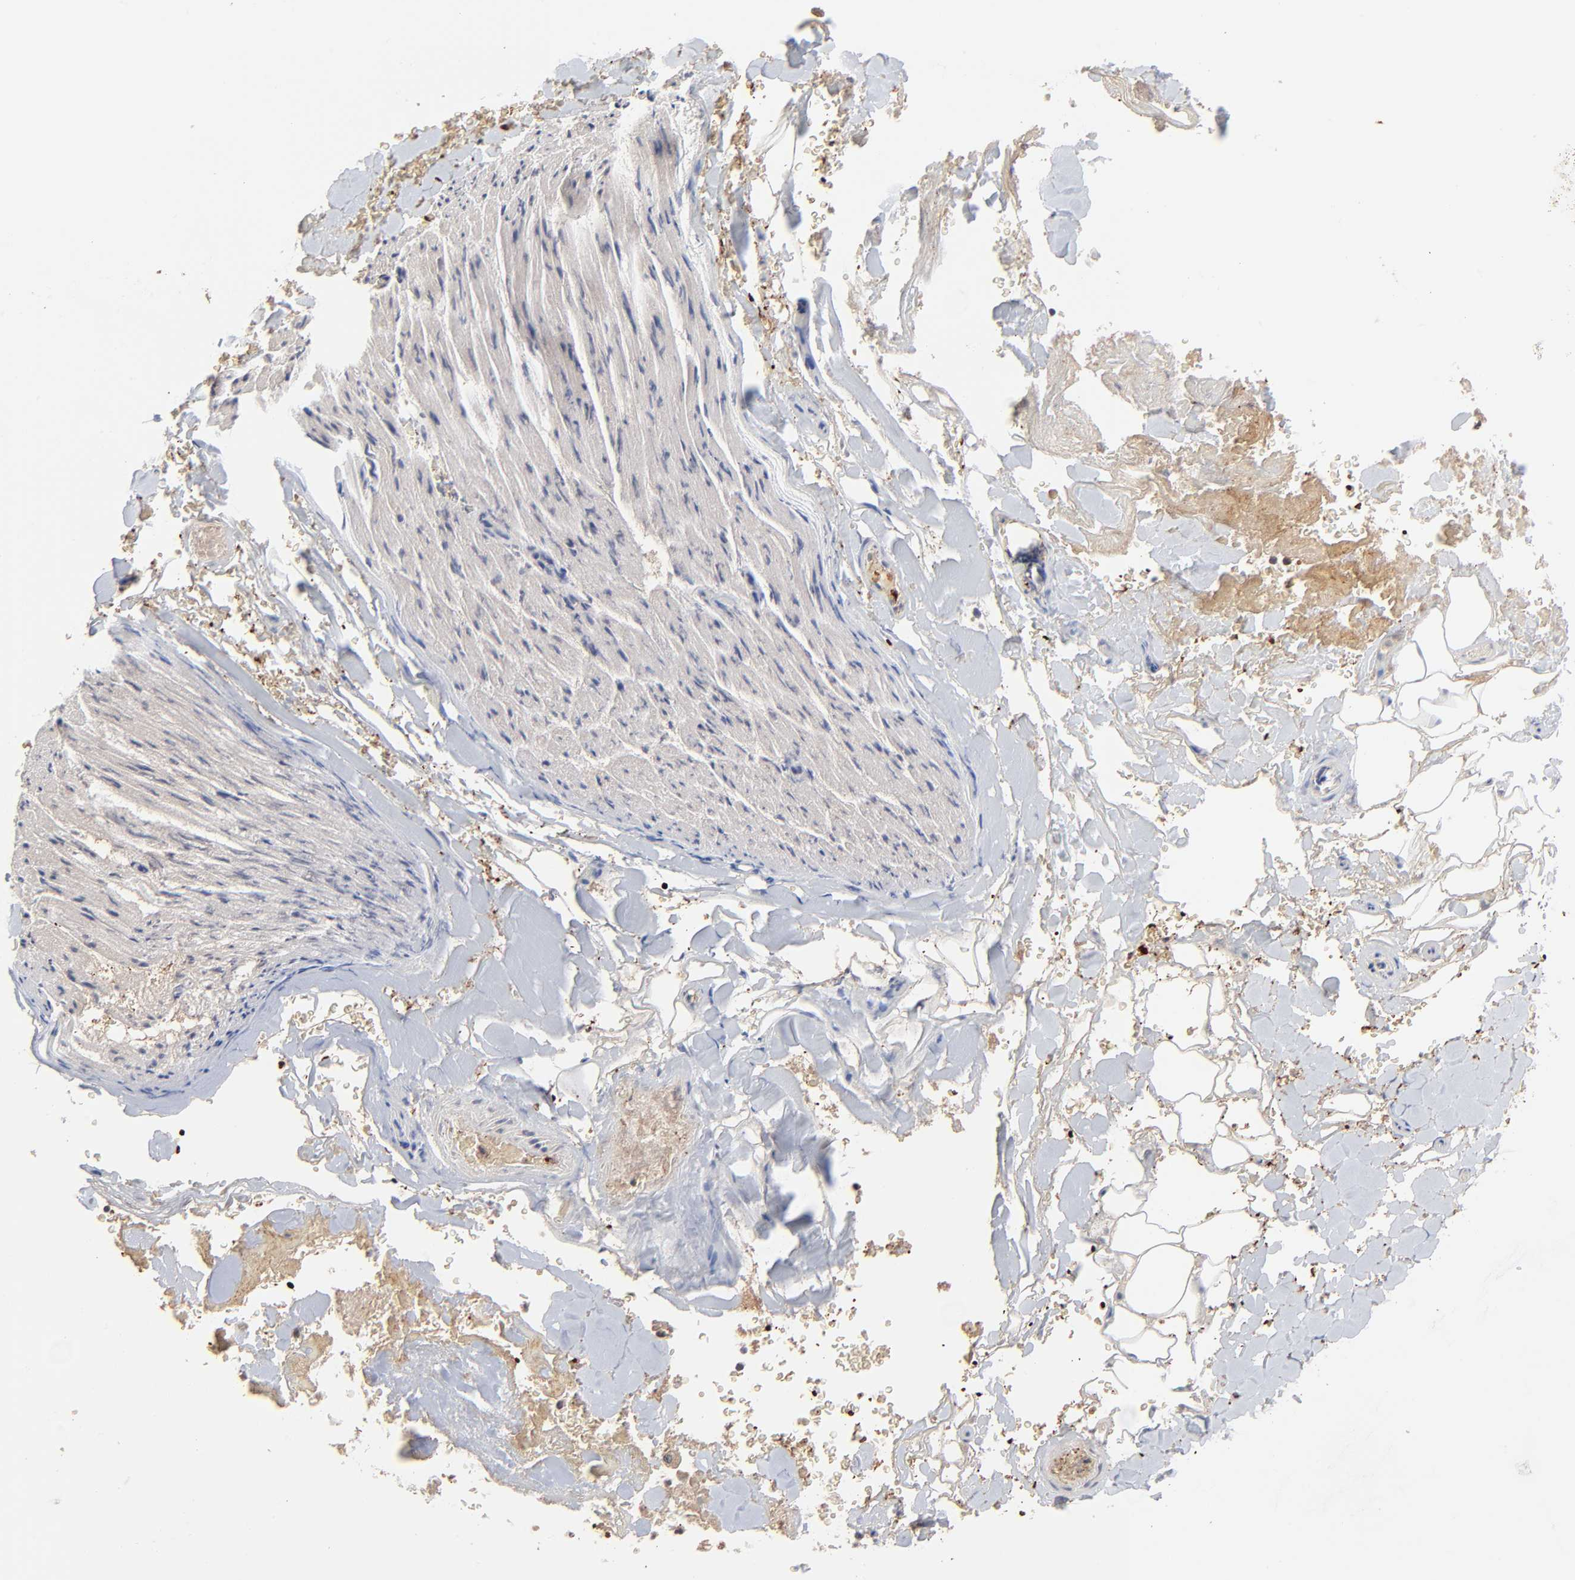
{"staining": {"intensity": "negative", "quantity": "none", "location": "none"}, "tissue": "adipose tissue", "cell_type": "Adipocytes", "image_type": "normal", "snomed": [{"axis": "morphology", "description": "Normal tissue, NOS"}, {"axis": "morphology", "description": "Cholangiocarcinoma"}, {"axis": "topography", "description": "Liver"}, {"axis": "topography", "description": "Peripheral nerve tissue"}], "caption": "Immunohistochemistry photomicrograph of normal adipose tissue: adipose tissue stained with DAB shows no significant protein positivity in adipocytes. (IHC, brightfield microscopy, high magnification).", "gene": "CASP10", "patient": {"sex": "male", "age": 50}}